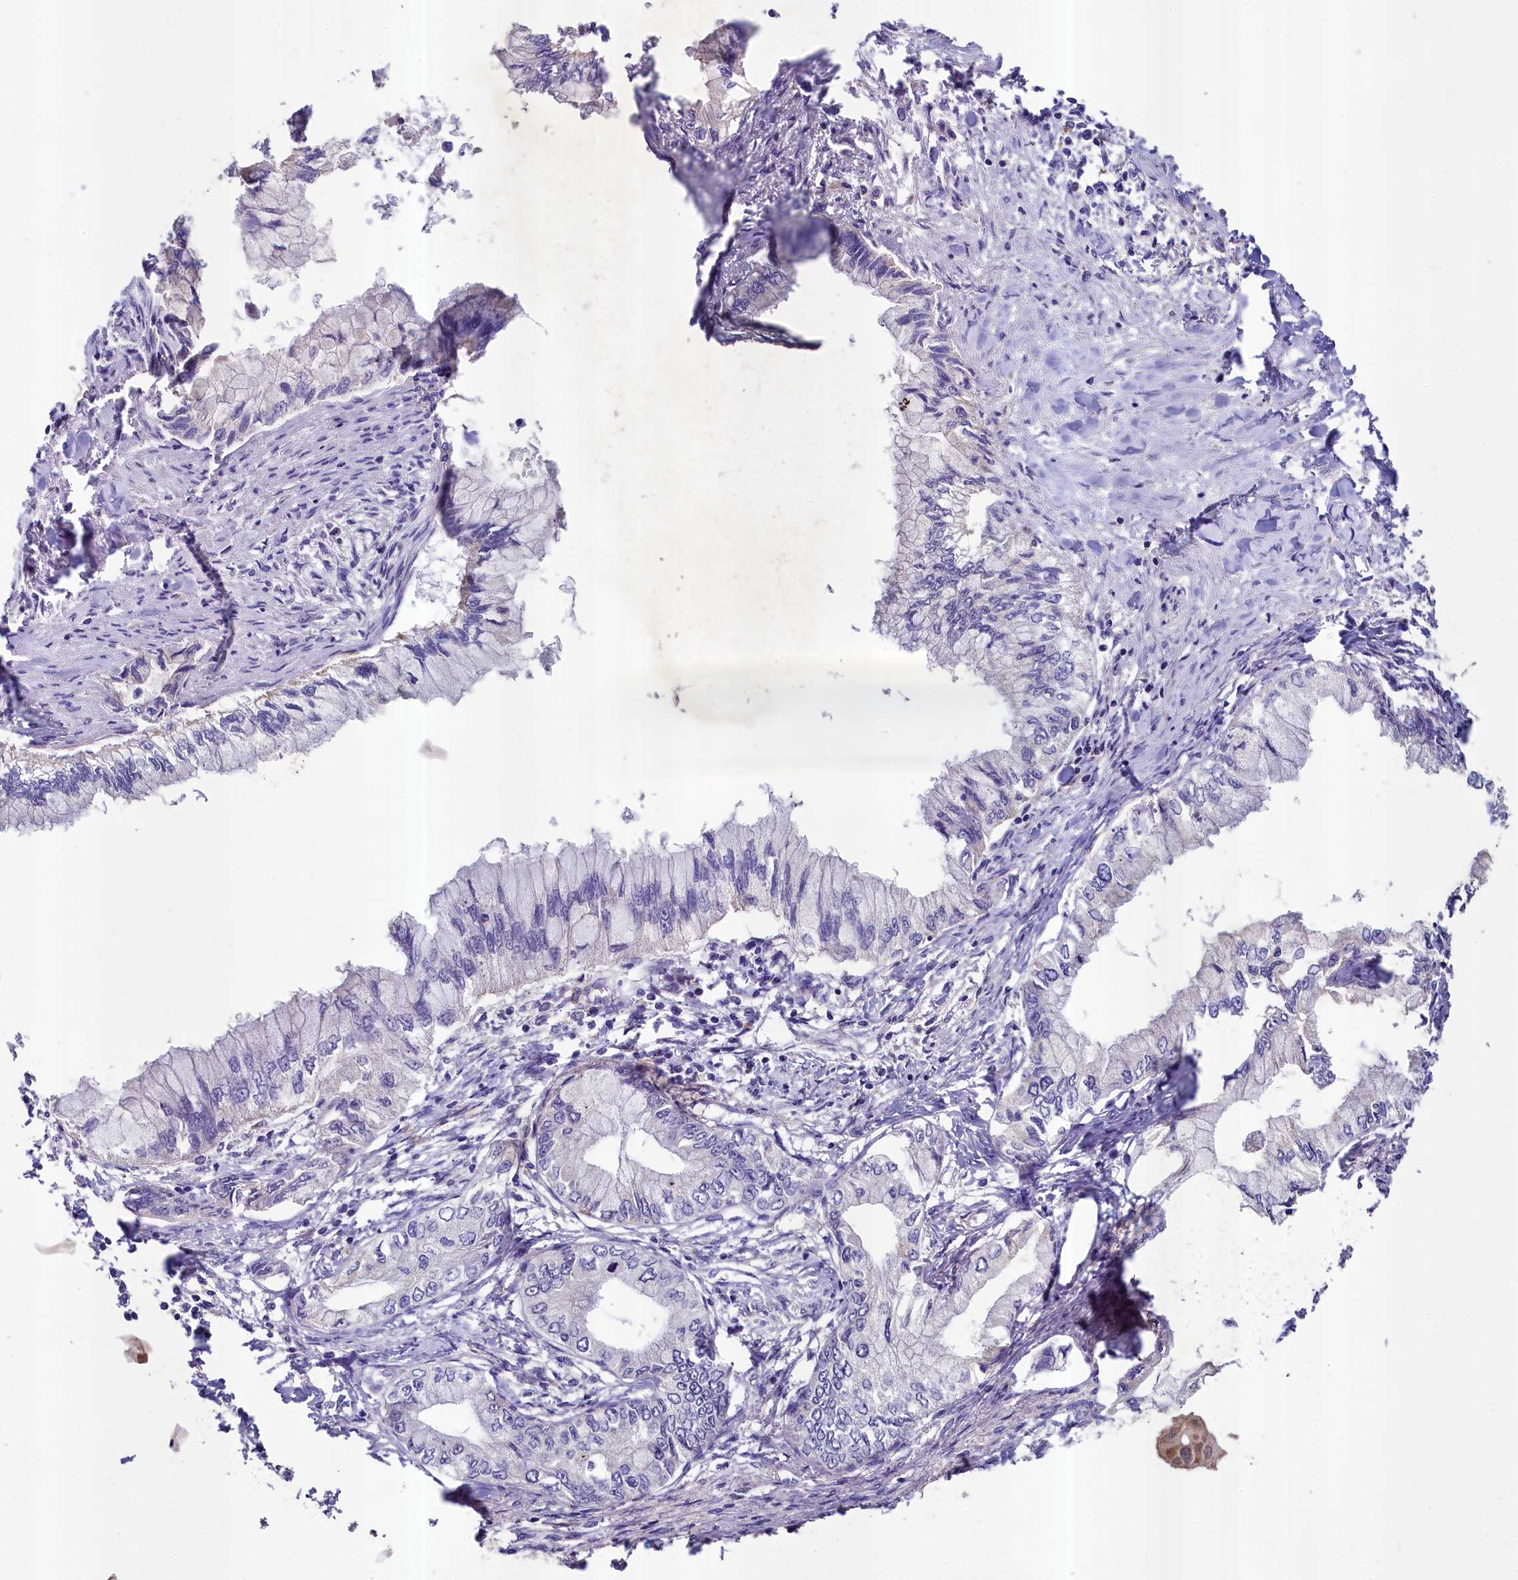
{"staining": {"intensity": "negative", "quantity": "none", "location": "none"}, "tissue": "pancreatic cancer", "cell_type": "Tumor cells", "image_type": "cancer", "snomed": [{"axis": "morphology", "description": "Adenocarcinoma, NOS"}, {"axis": "topography", "description": "Pancreas"}], "caption": "This photomicrograph is of adenocarcinoma (pancreatic) stained with immunohistochemistry to label a protein in brown with the nuclei are counter-stained blue. There is no positivity in tumor cells.", "gene": "METTL4", "patient": {"sex": "male", "age": 48}}